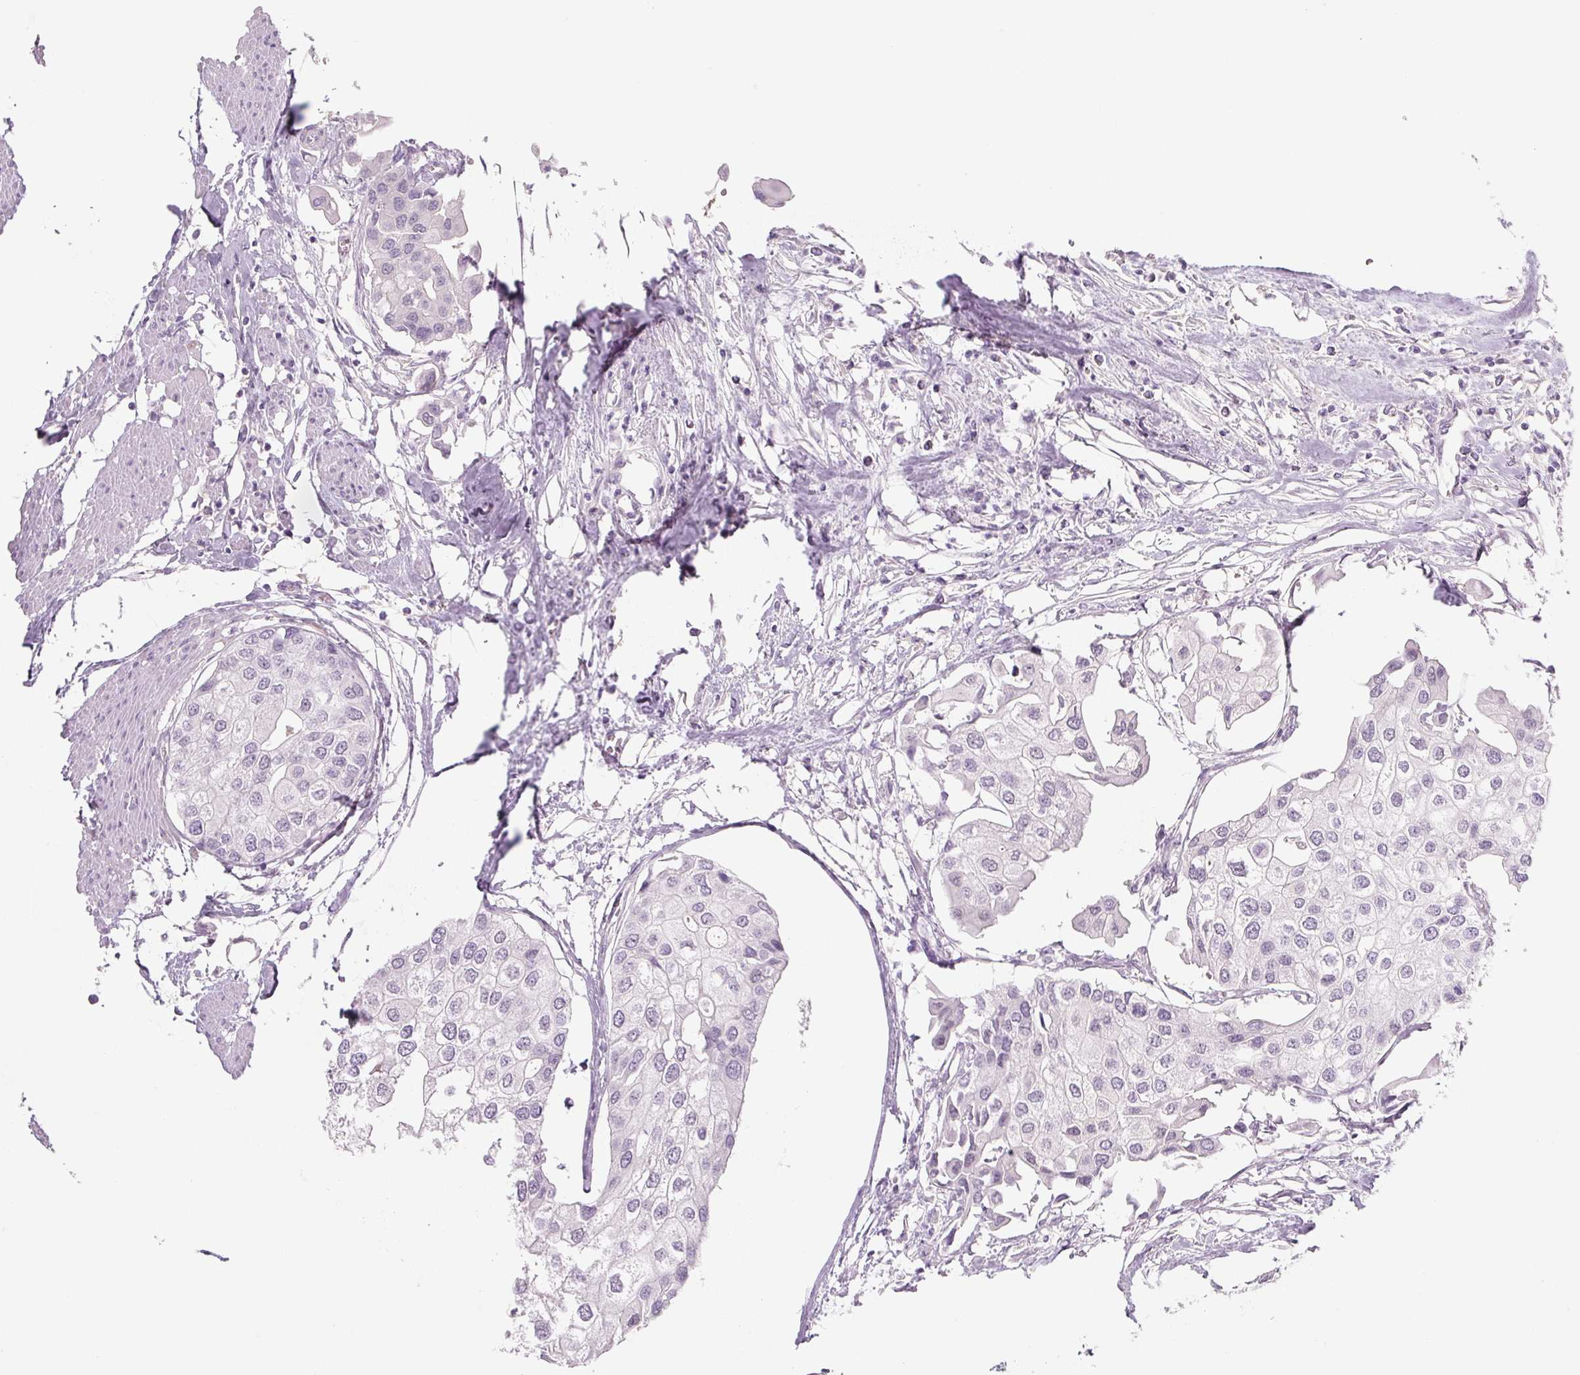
{"staining": {"intensity": "negative", "quantity": "none", "location": "none"}, "tissue": "urothelial cancer", "cell_type": "Tumor cells", "image_type": "cancer", "snomed": [{"axis": "morphology", "description": "Urothelial carcinoma, High grade"}, {"axis": "topography", "description": "Urinary bladder"}], "caption": "This is an immunohistochemistry histopathology image of urothelial cancer. There is no expression in tumor cells.", "gene": "PRM1", "patient": {"sex": "male", "age": 64}}